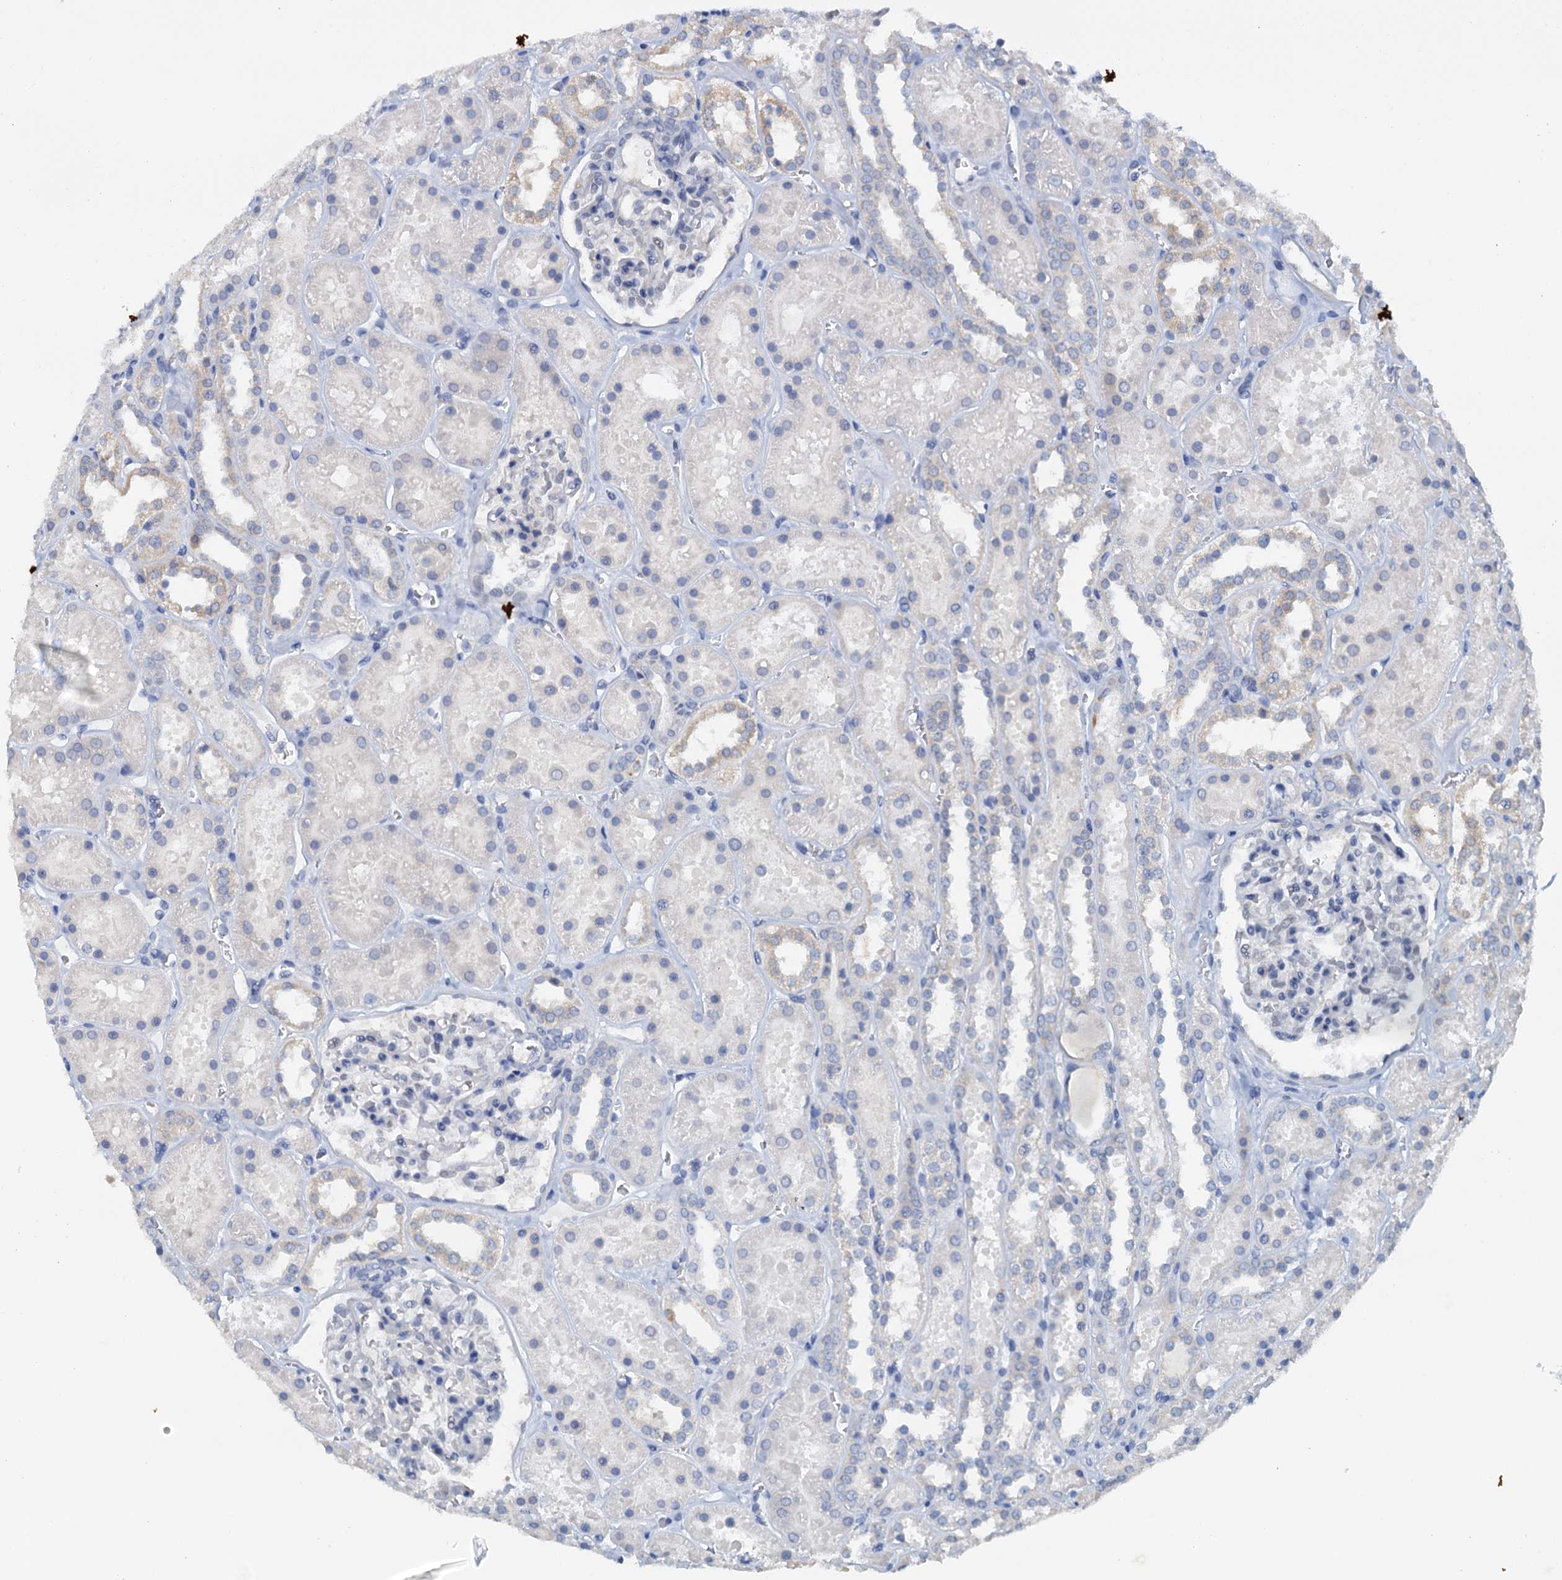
{"staining": {"intensity": "negative", "quantity": "none", "location": "none"}, "tissue": "kidney", "cell_type": "Cells in glomeruli", "image_type": "normal", "snomed": [{"axis": "morphology", "description": "Normal tissue, NOS"}, {"axis": "topography", "description": "Kidney"}], "caption": "A photomicrograph of human kidney is negative for staining in cells in glomeruli. (Brightfield microscopy of DAB IHC at high magnification).", "gene": "DTD1", "patient": {"sex": "female", "age": 41}}